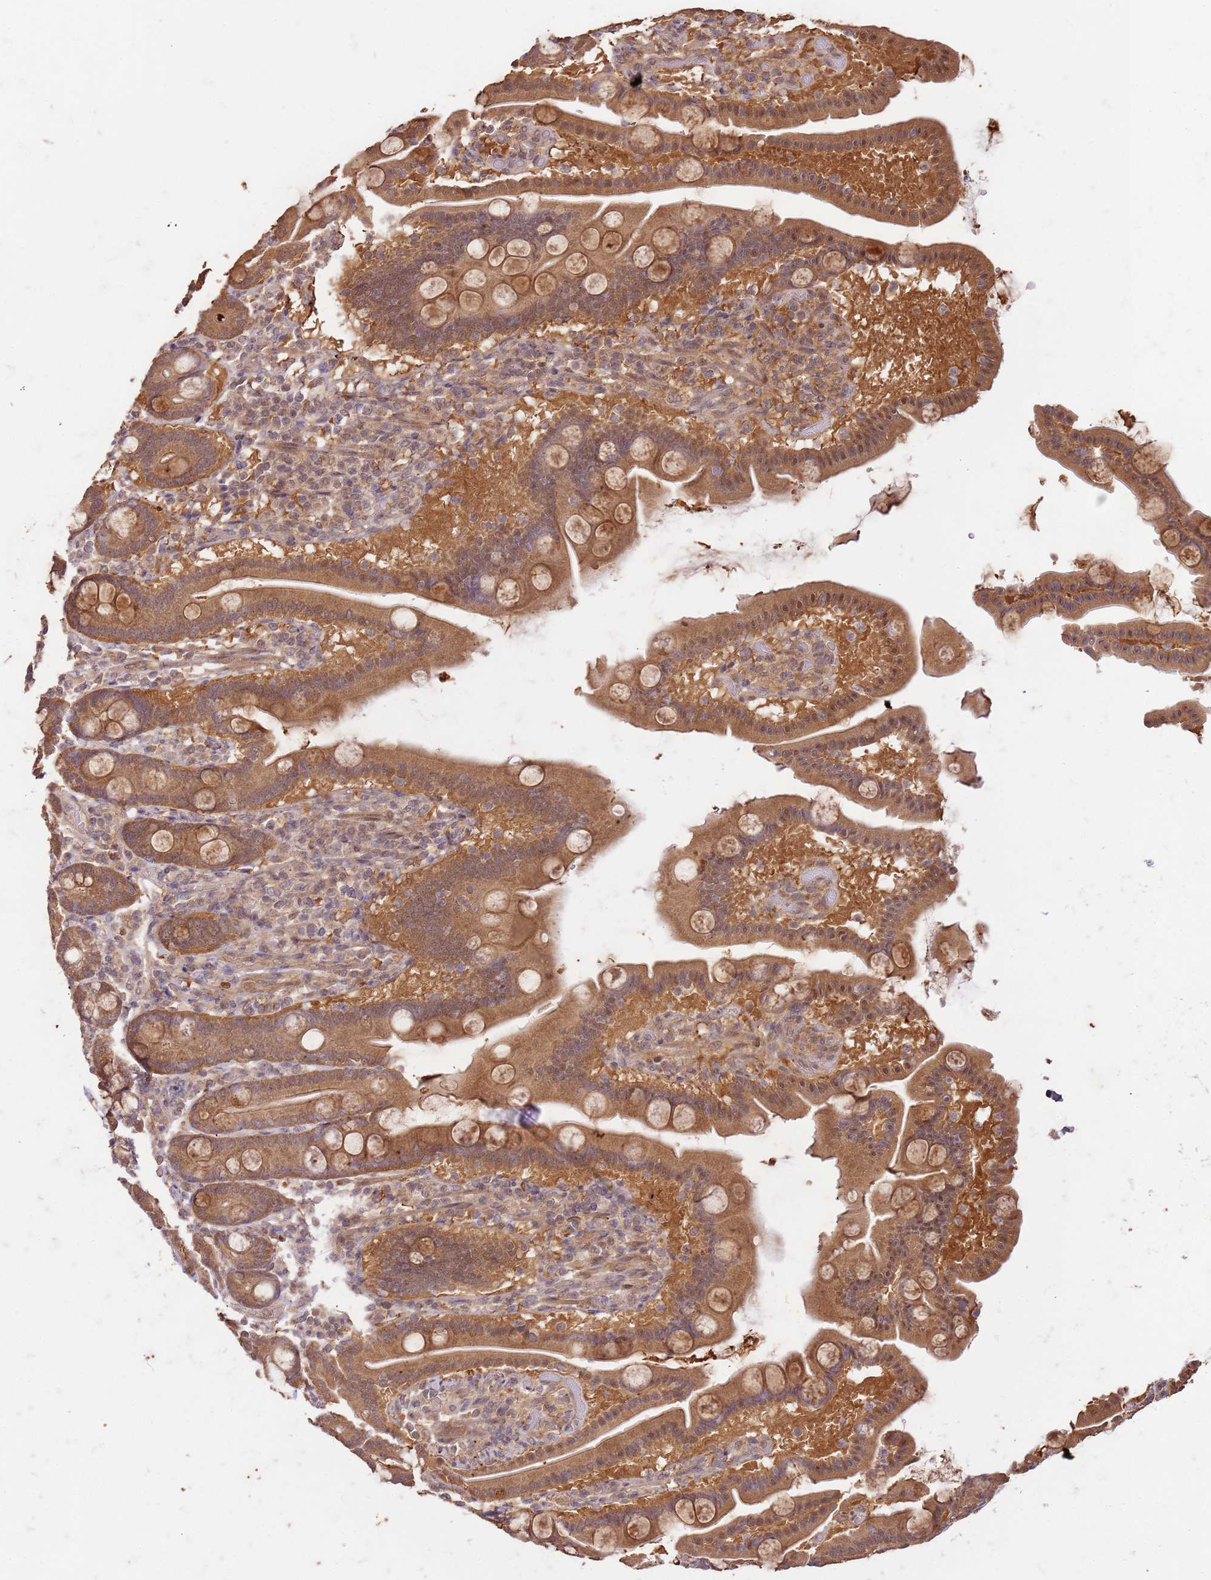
{"staining": {"intensity": "strong", "quantity": ">75%", "location": "cytoplasmic/membranous"}, "tissue": "duodenum", "cell_type": "Glandular cells", "image_type": "normal", "snomed": [{"axis": "morphology", "description": "Normal tissue, NOS"}, {"axis": "topography", "description": "Duodenum"}], "caption": "A photomicrograph showing strong cytoplasmic/membranous expression in approximately >75% of glandular cells in normal duodenum, as visualized by brown immunohistochemical staining.", "gene": "UBE3A", "patient": {"sex": "male", "age": 55}}